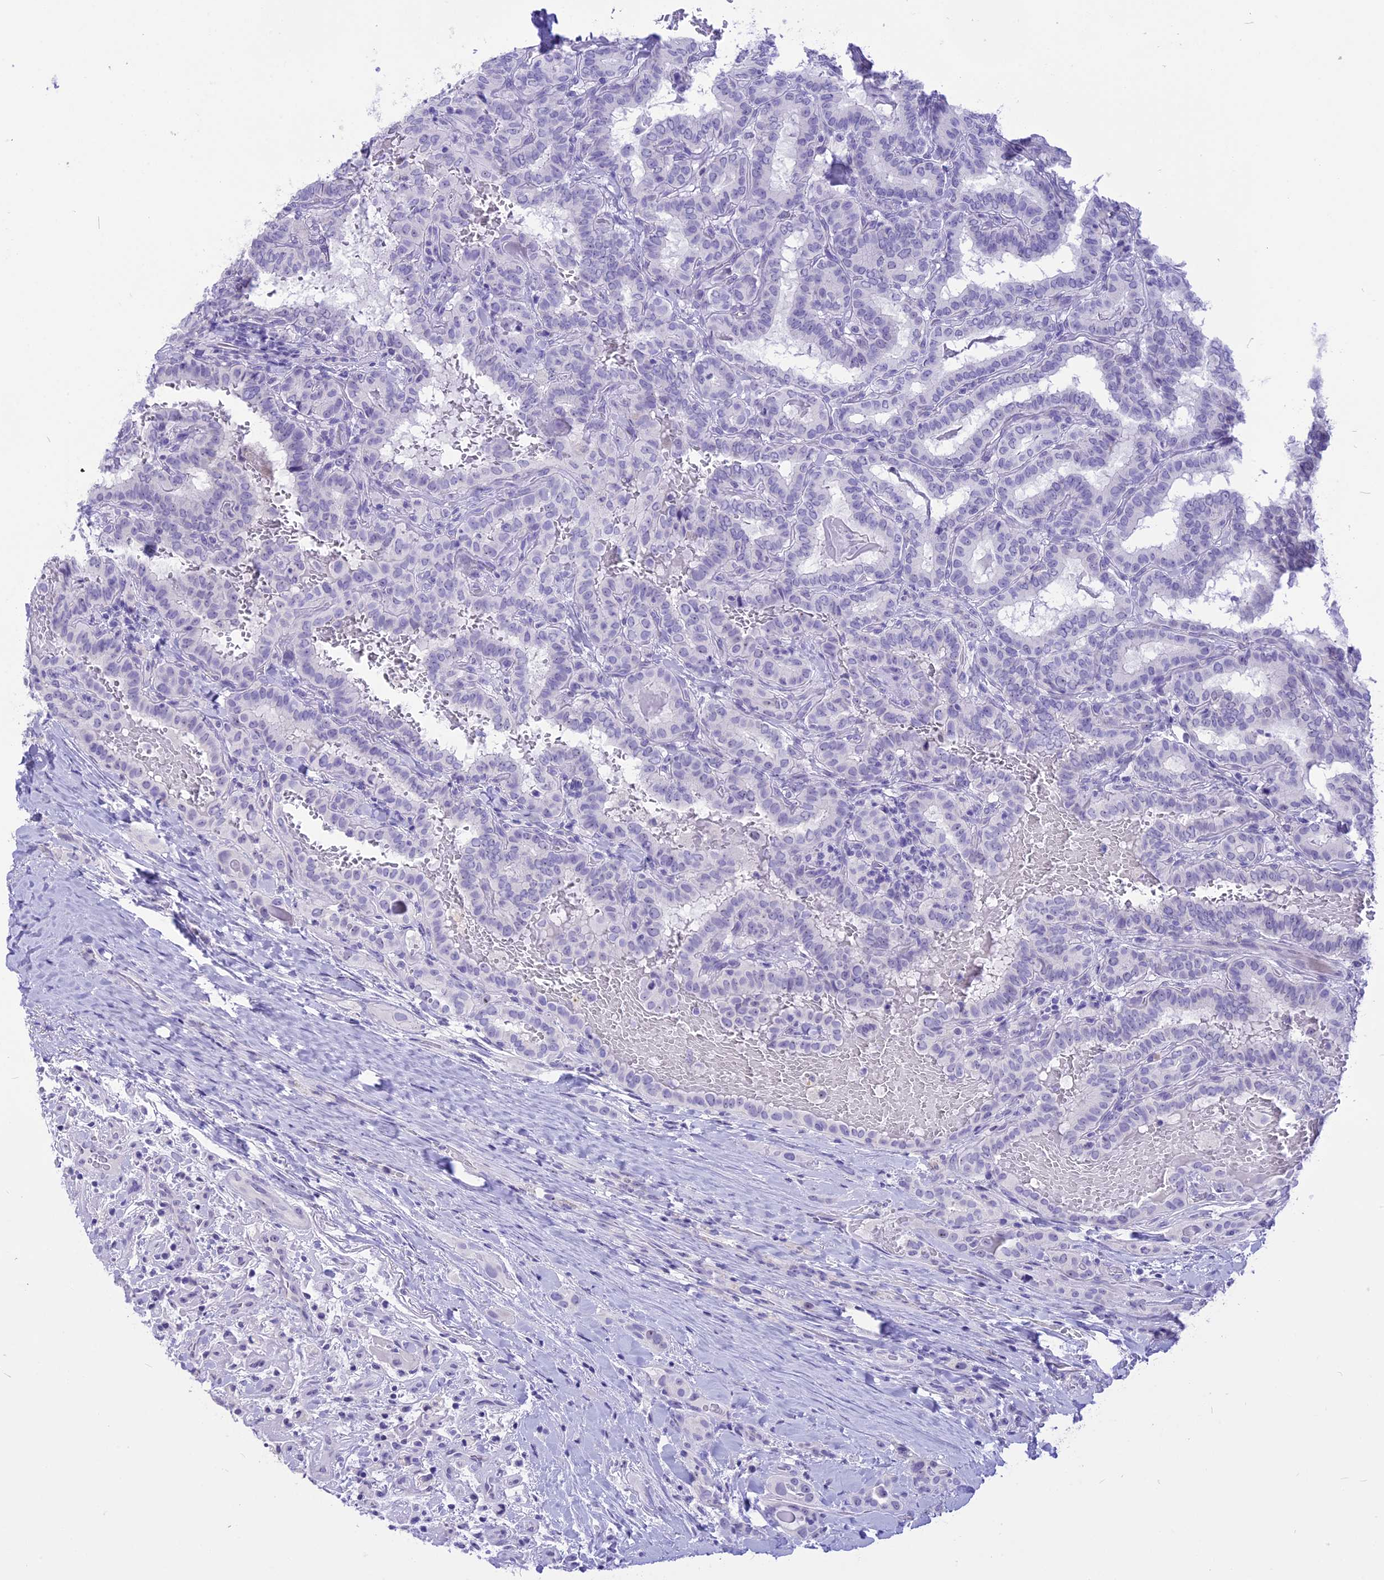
{"staining": {"intensity": "negative", "quantity": "none", "location": "none"}, "tissue": "thyroid cancer", "cell_type": "Tumor cells", "image_type": "cancer", "snomed": [{"axis": "morphology", "description": "Papillary adenocarcinoma, NOS"}, {"axis": "topography", "description": "Thyroid gland"}], "caption": "Tumor cells are negative for brown protein staining in papillary adenocarcinoma (thyroid). (DAB immunohistochemistry (IHC) with hematoxylin counter stain).", "gene": "CMSS1", "patient": {"sex": "female", "age": 72}}